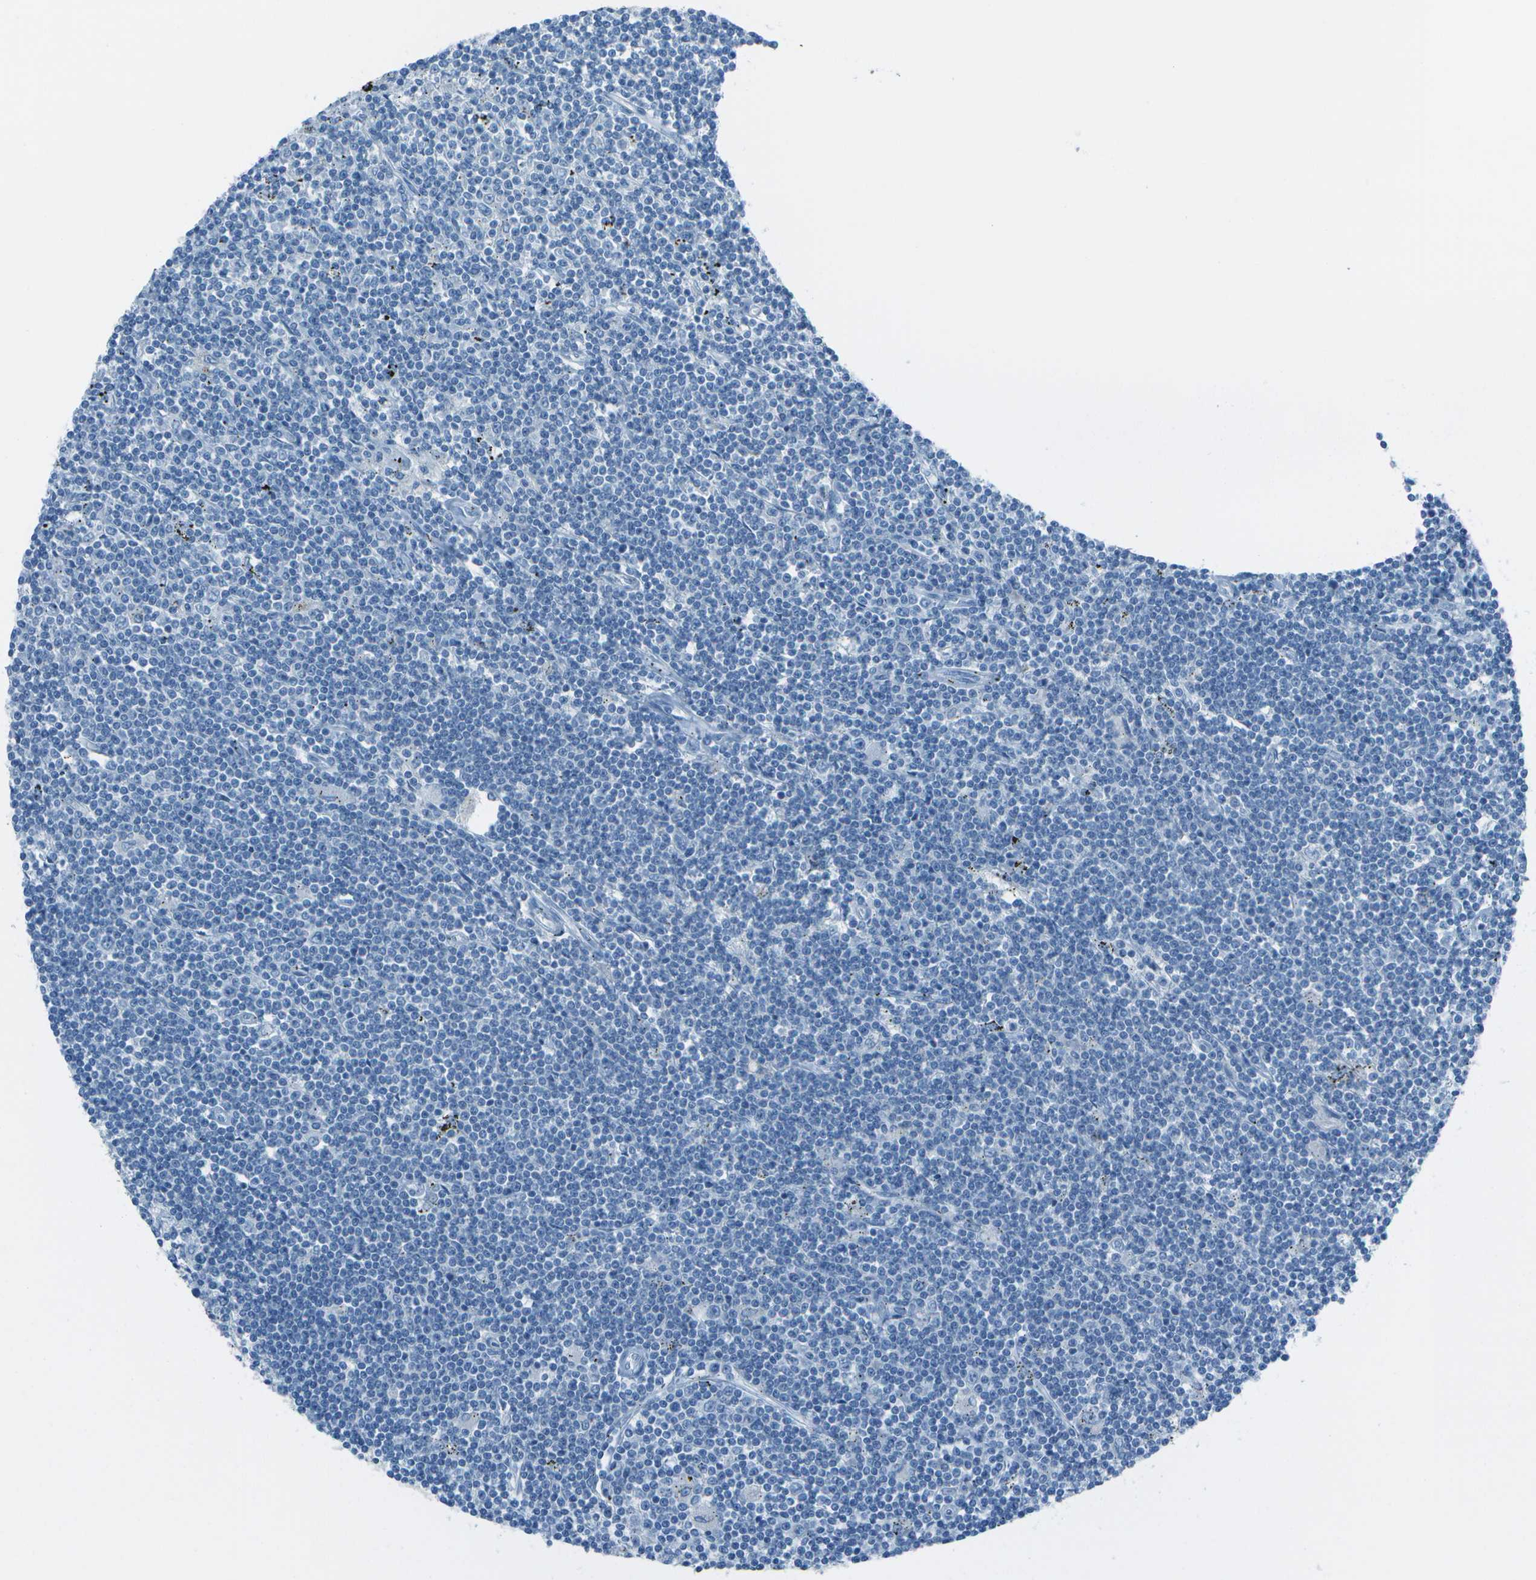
{"staining": {"intensity": "negative", "quantity": "none", "location": "none"}, "tissue": "lymphoma", "cell_type": "Tumor cells", "image_type": "cancer", "snomed": [{"axis": "morphology", "description": "Malignant lymphoma, non-Hodgkin's type, Low grade"}, {"axis": "topography", "description": "Spleen"}], "caption": "This is an IHC image of lymphoma. There is no positivity in tumor cells.", "gene": "FGF1", "patient": {"sex": "male", "age": 76}}